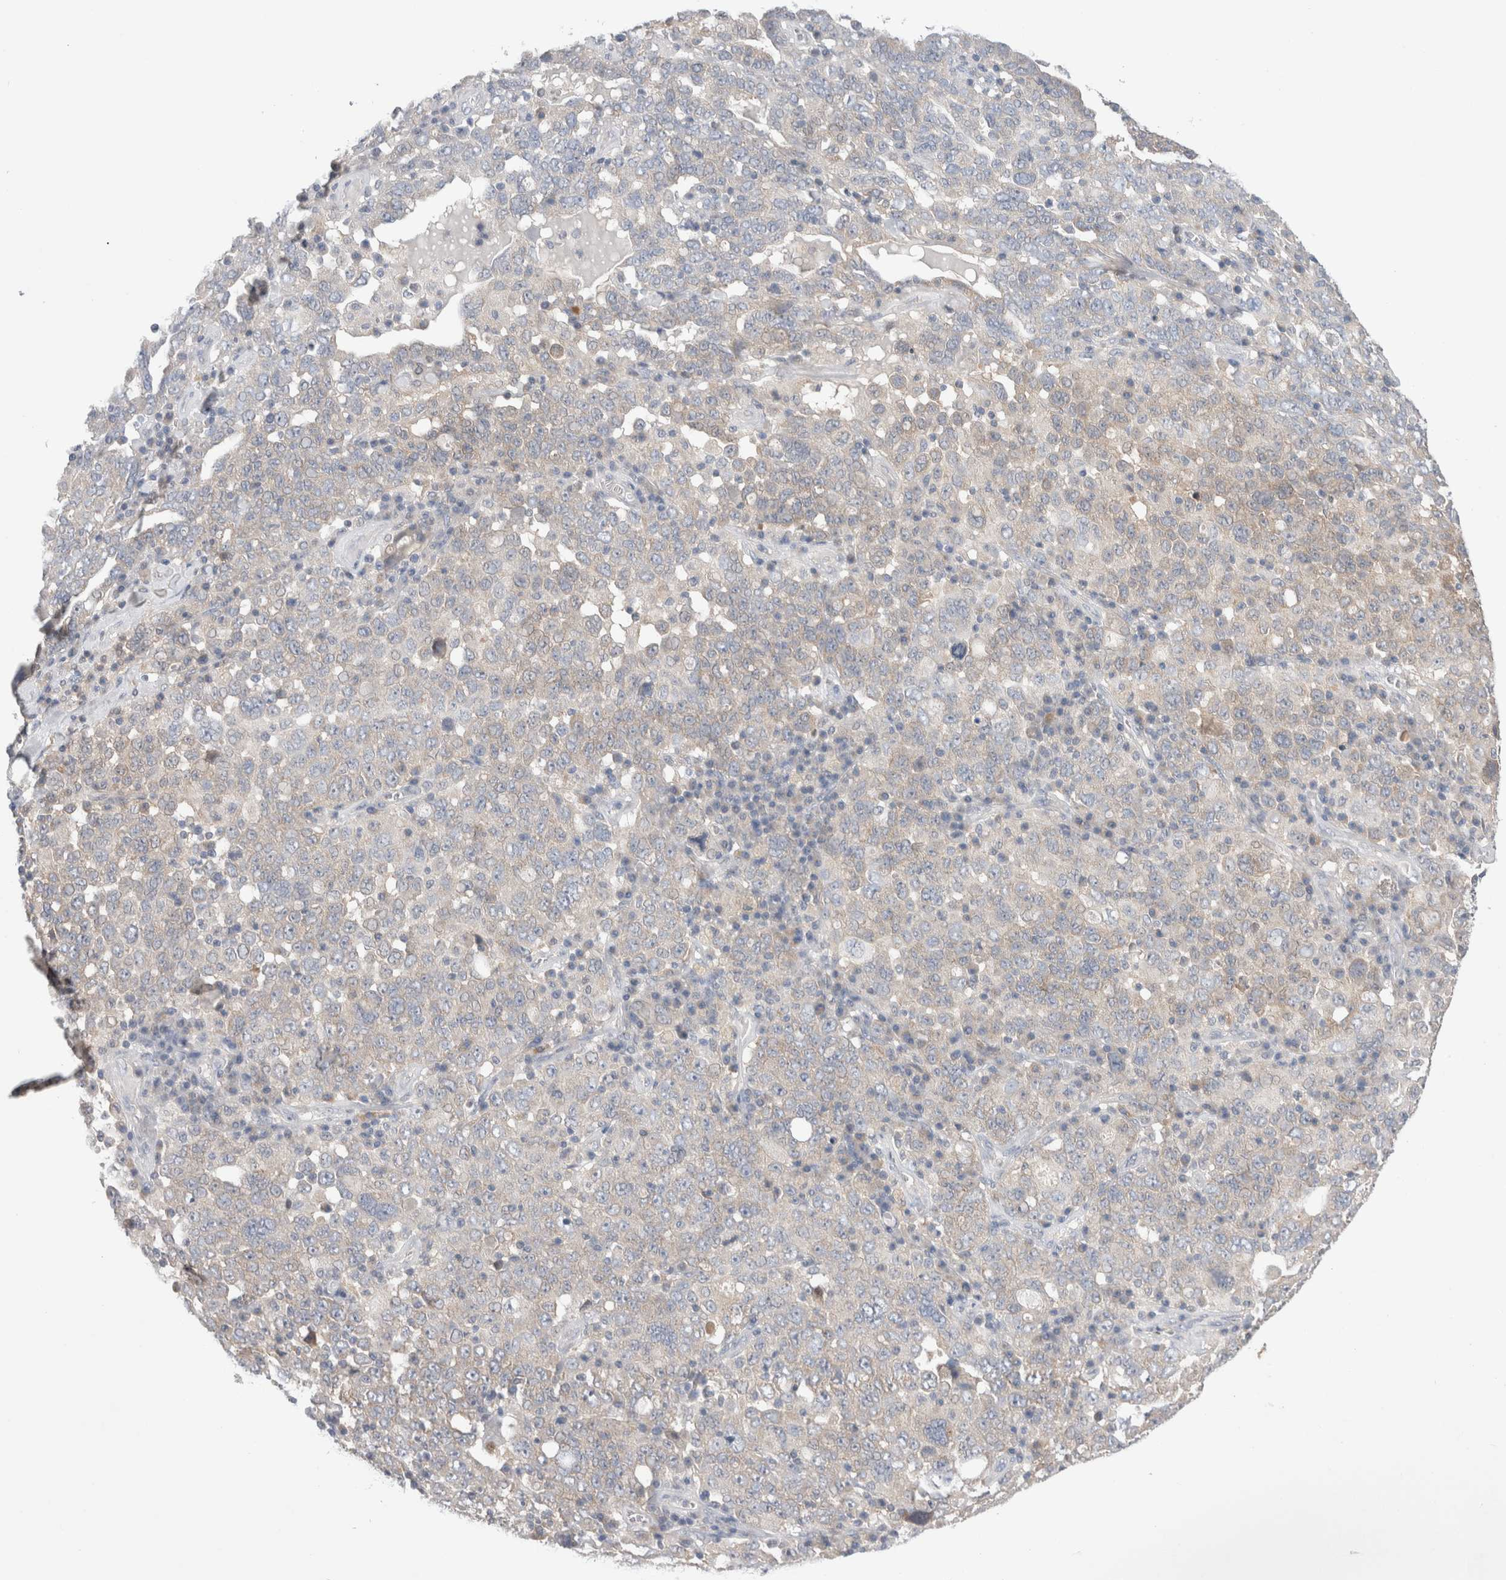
{"staining": {"intensity": "negative", "quantity": "none", "location": "none"}, "tissue": "ovarian cancer", "cell_type": "Tumor cells", "image_type": "cancer", "snomed": [{"axis": "morphology", "description": "Carcinoma, endometroid"}, {"axis": "topography", "description": "Ovary"}], "caption": "This micrograph is of ovarian endometroid carcinoma stained with immunohistochemistry (IHC) to label a protein in brown with the nuclei are counter-stained blue. There is no expression in tumor cells. (DAB (3,3'-diaminobenzidine) IHC visualized using brightfield microscopy, high magnification).", "gene": "IFT74", "patient": {"sex": "female", "age": 62}}